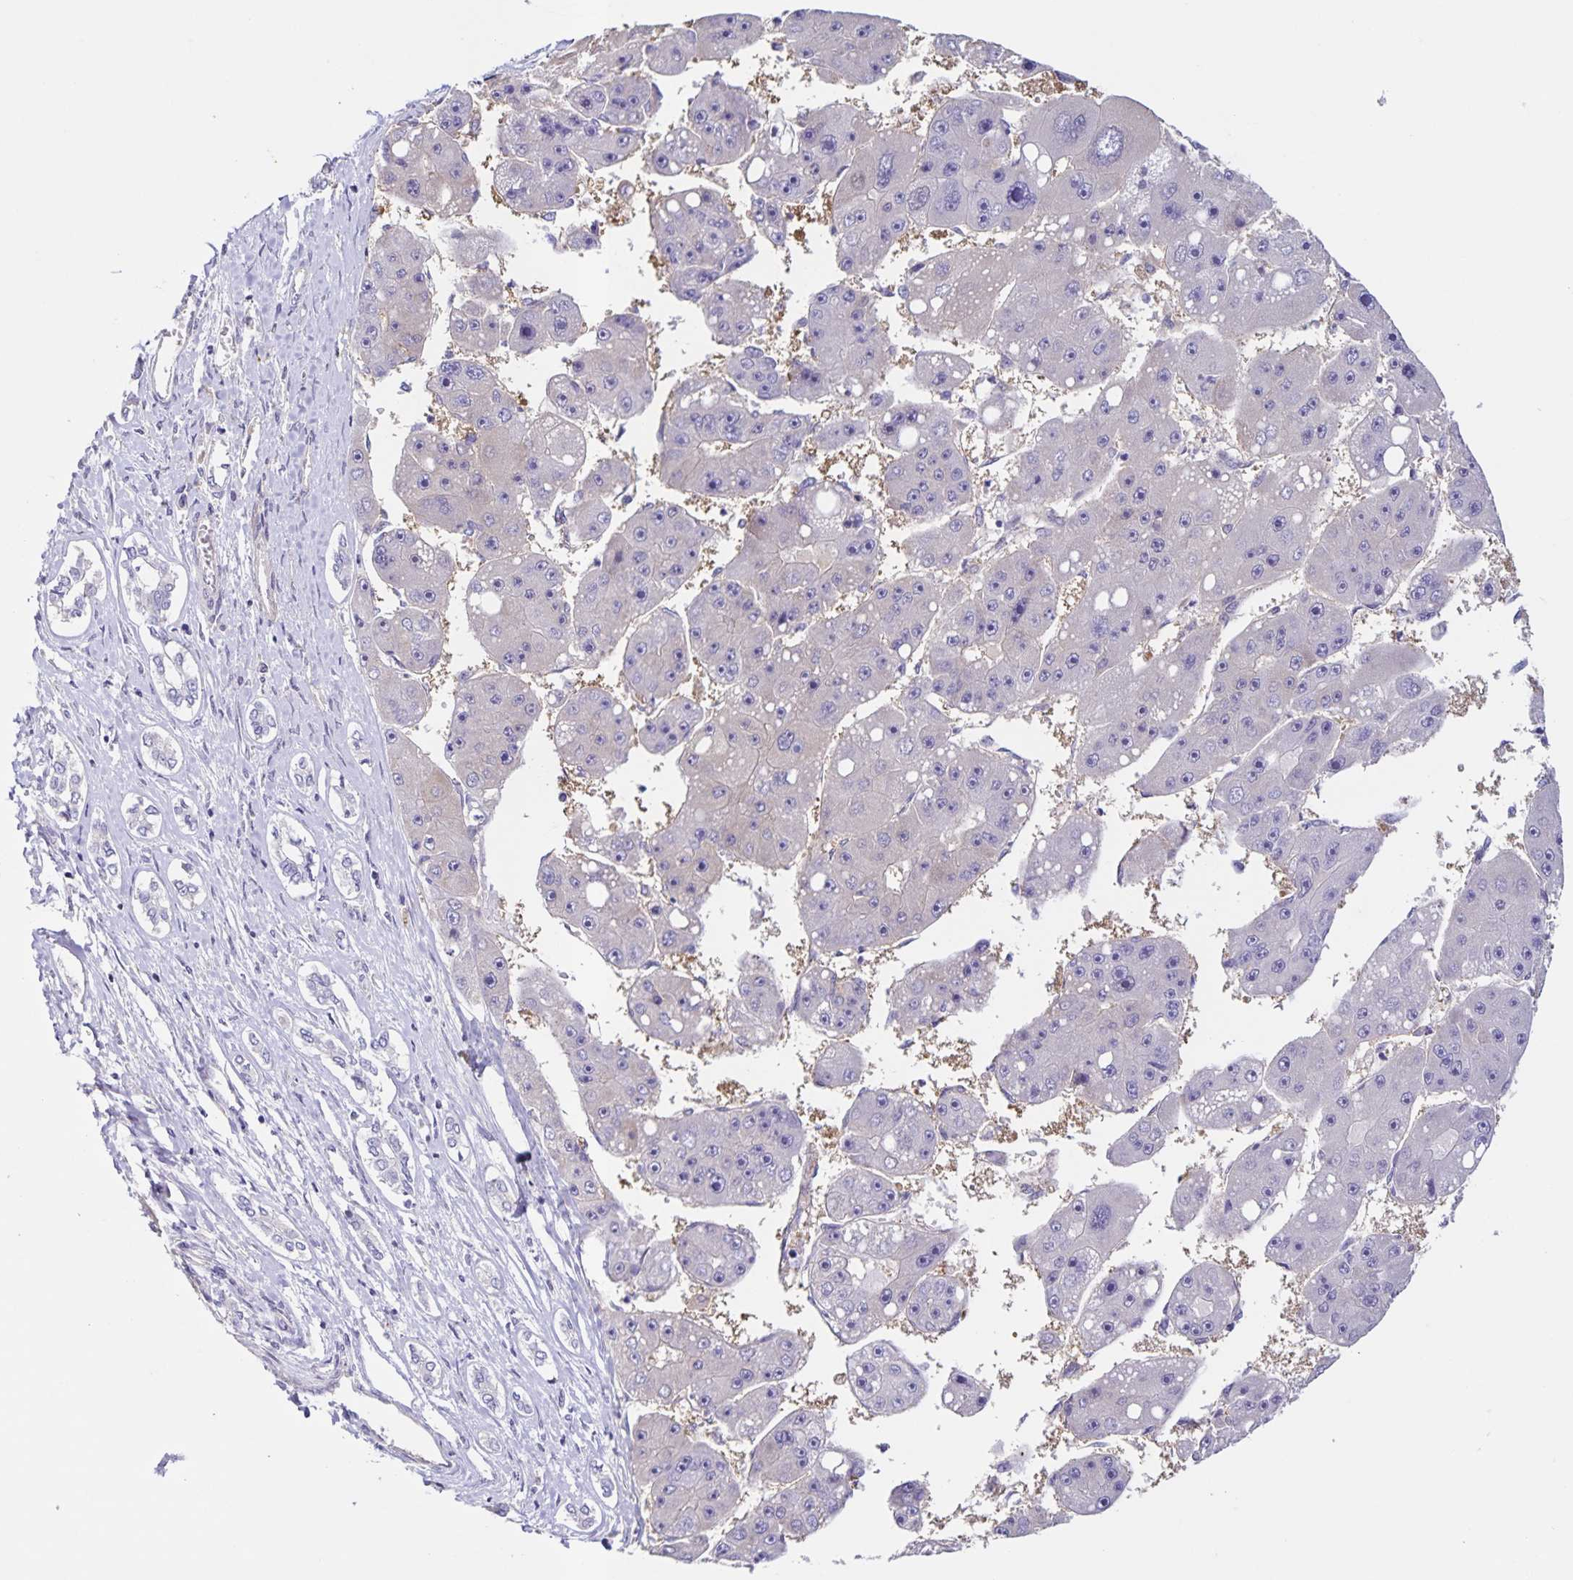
{"staining": {"intensity": "negative", "quantity": "none", "location": "none"}, "tissue": "liver cancer", "cell_type": "Tumor cells", "image_type": "cancer", "snomed": [{"axis": "morphology", "description": "Carcinoma, Hepatocellular, NOS"}, {"axis": "topography", "description": "Liver"}], "caption": "This is an immunohistochemistry (IHC) photomicrograph of liver cancer. There is no expression in tumor cells.", "gene": "BOLL", "patient": {"sex": "female", "age": 61}}